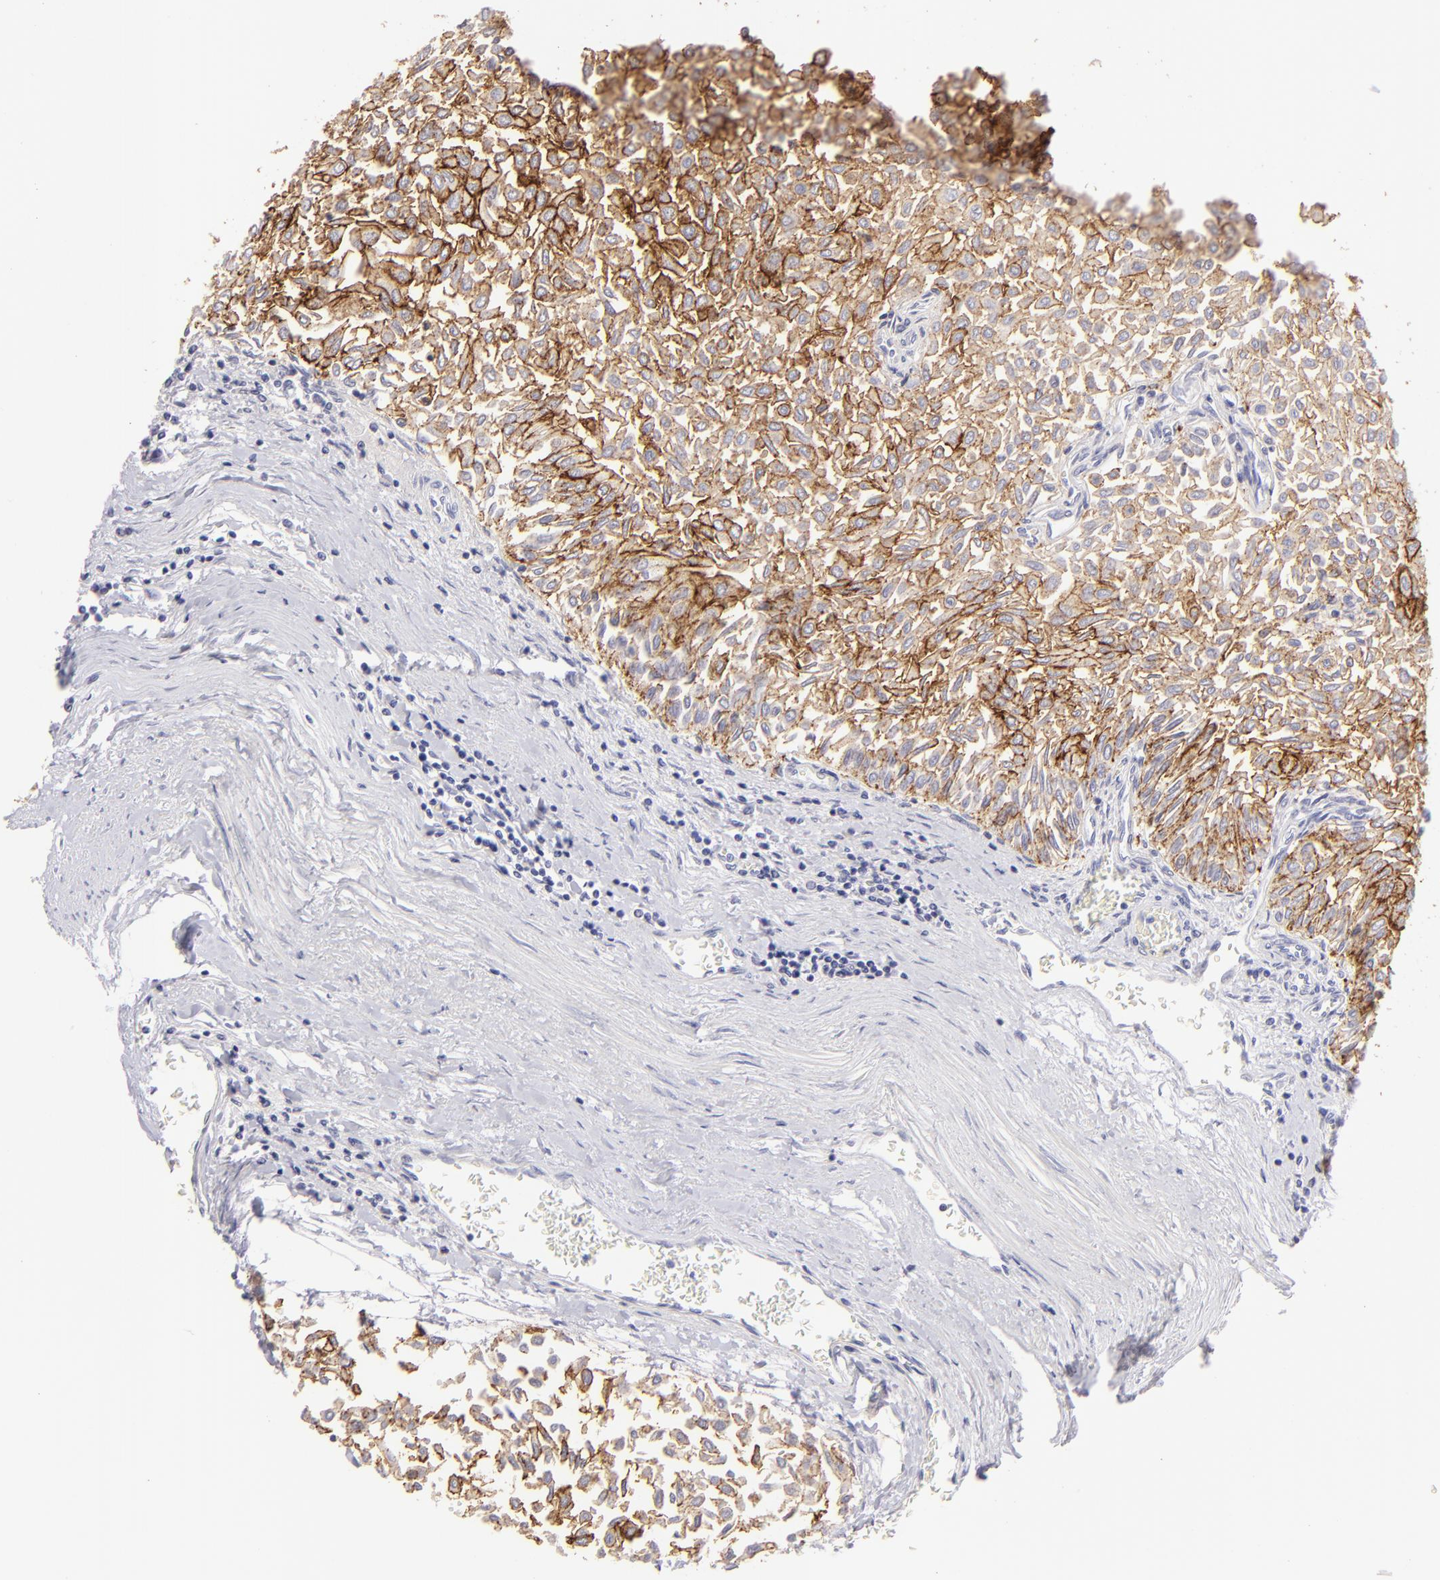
{"staining": {"intensity": "moderate", "quantity": ">75%", "location": "cytoplasmic/membranous"}, "tissue": "urothelial cancer", "cell_type": "Tumor cells", "image_type": "cancer", "snomed": [{"axis": "morphology", "description": "Urothelial carcinoma, Low grade"}, {"axis": "topography", "description": "Urinary bladder"}], "caption": "About >75% of tumor cells in urothelial carcinoma (low-grade) exhibit moderate cytoplasmic/membranous protein expression as visualized by brown immunohistochemical staining.", "gene": "CLDN4", "patient": {"sex": "male", "age": 64}}